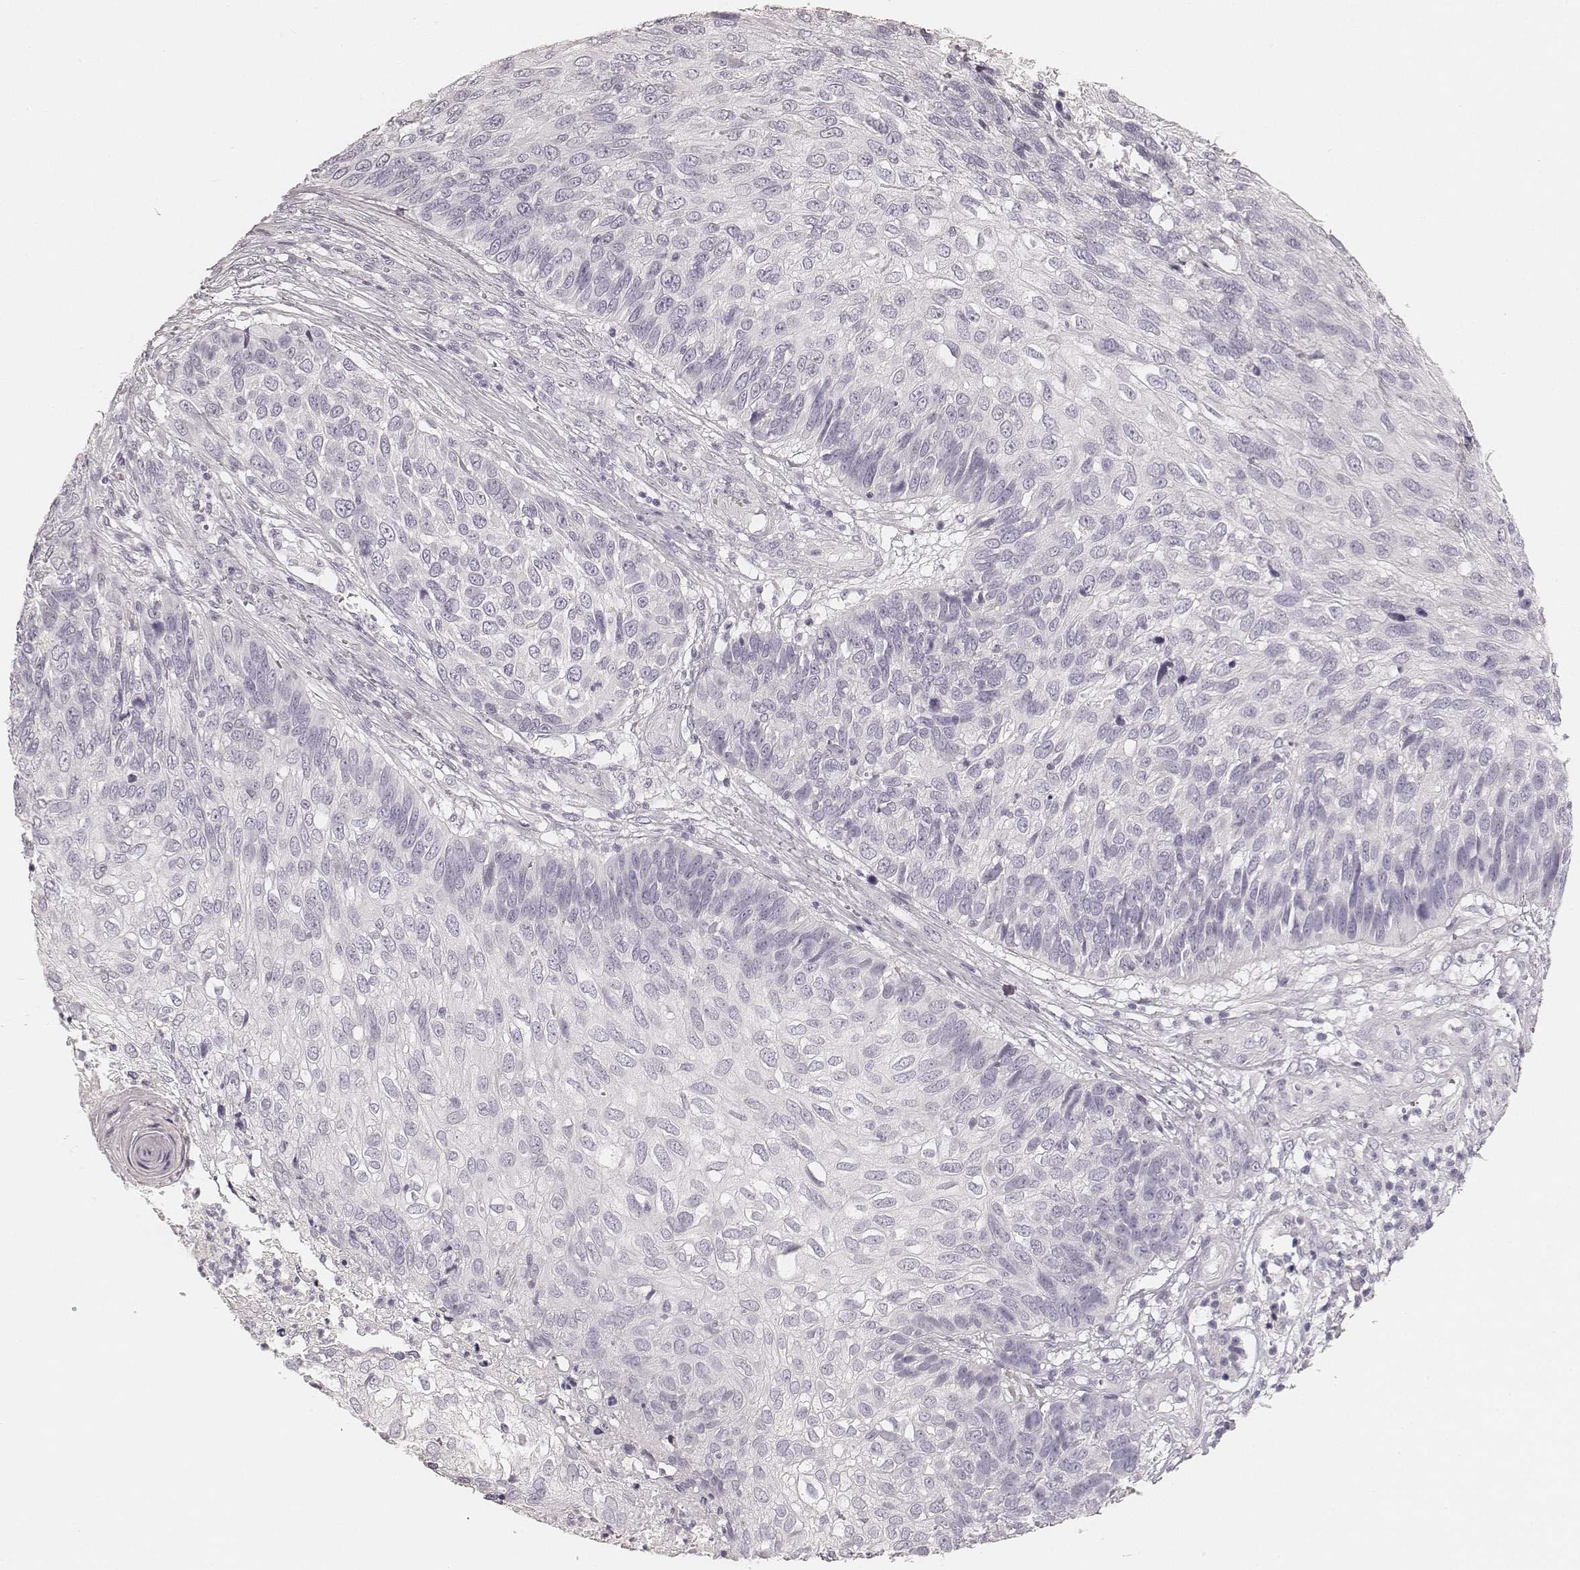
{"staining": {"intensity": "negative", "quantity": "none", "location": "none"}, "tissue": "skin cancer", "cell_type": "Tumor cells", "image_type": "cancer", "snomed": [{"axis": "morphology", "description": "Squamous cell carcinoma, NOS"}, {"axis": "topography", "description": "Skin"}], "caption": "High magnification brightfield microscopy of skin squamous cell carcinoma stained with DAB (3,3'-diaminobenzidine) (brown) and counterstained with hematoxylin (blue): tumor cells show no significant positivity.", "gene": "HNF4G", "patient": {"sex": "male", "age": 92}}